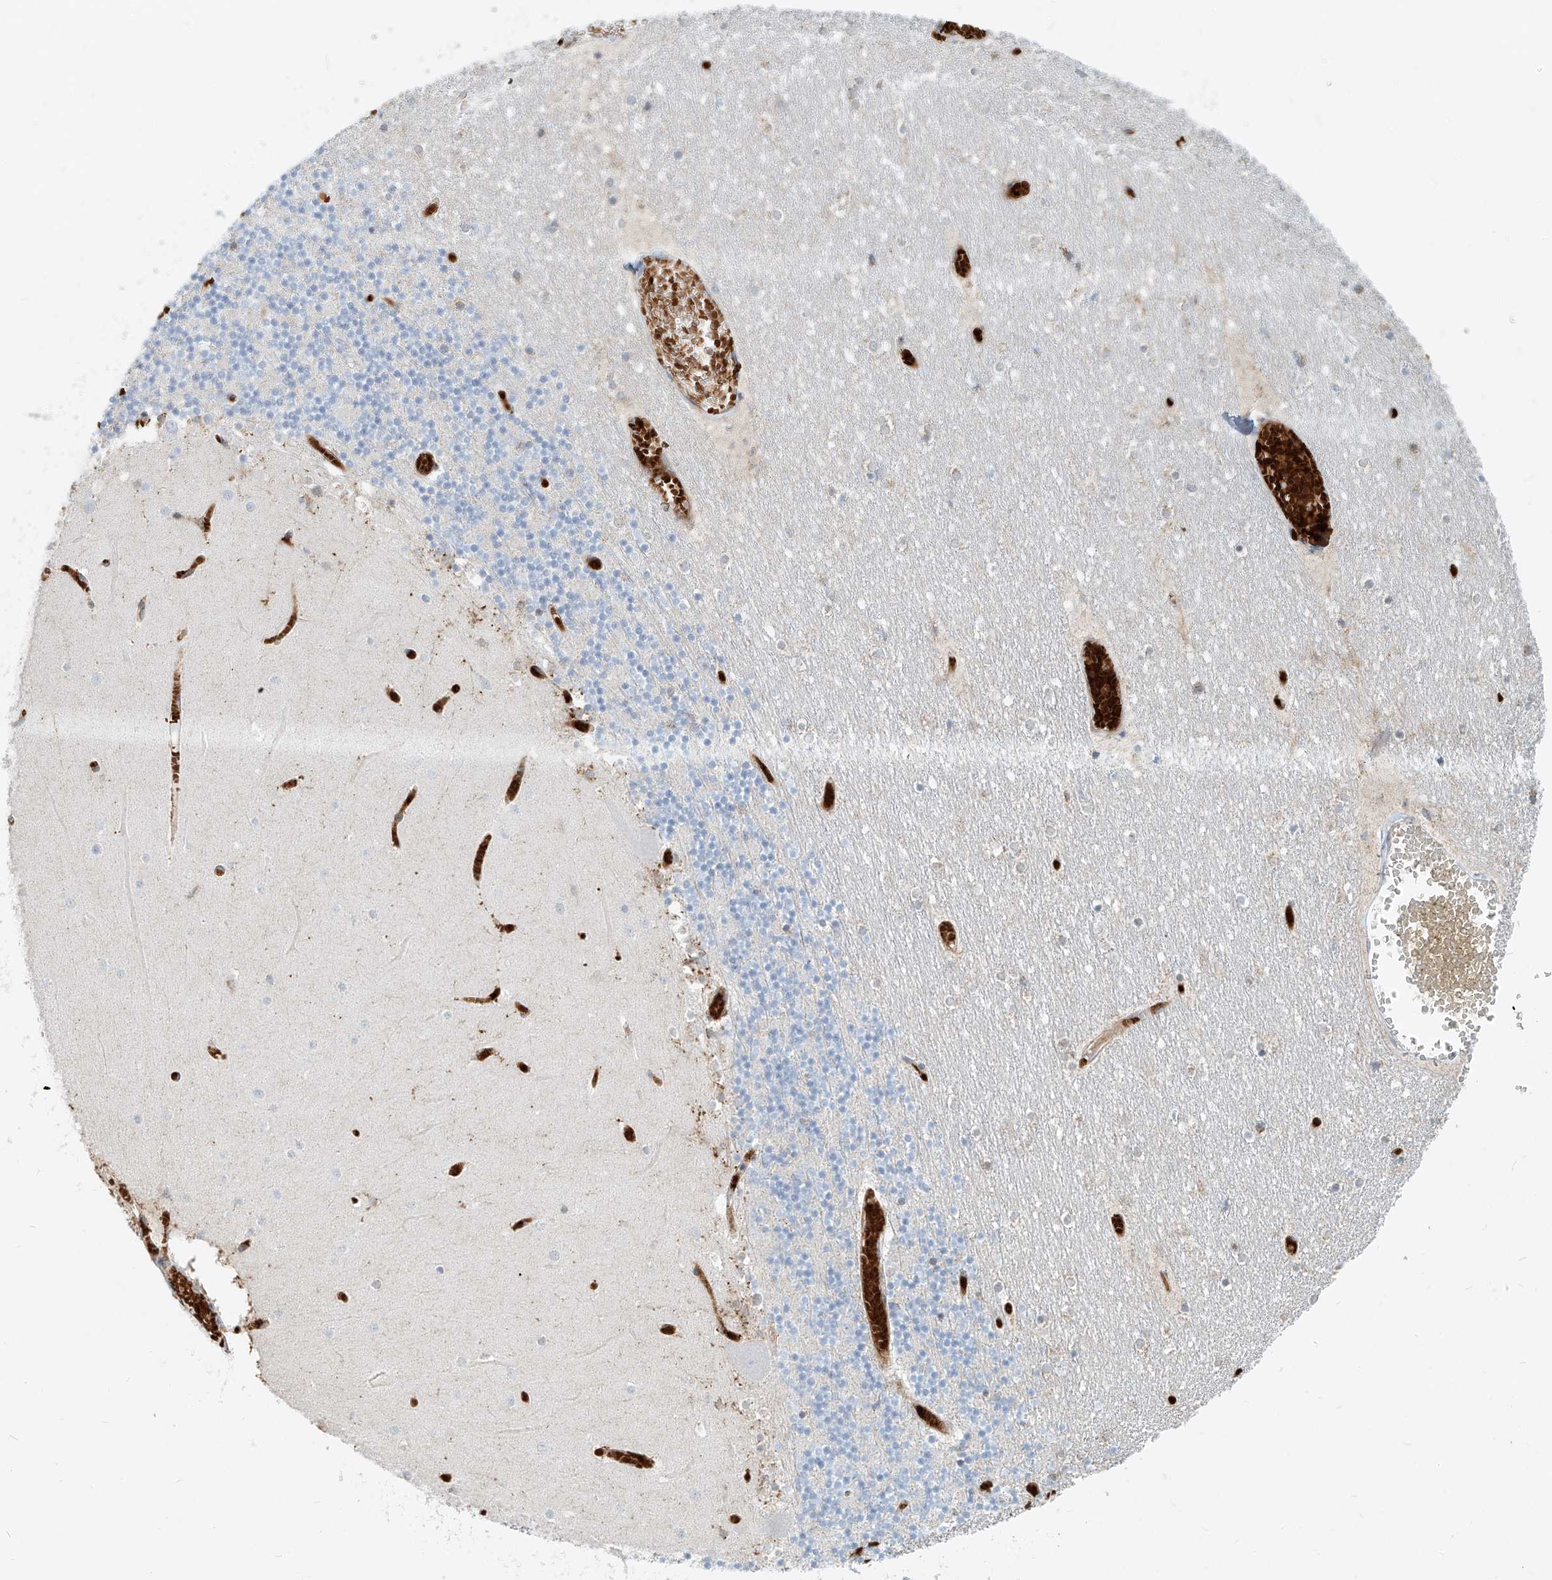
{"staining": {"intensity": "negative", "quantity": "none", "location": "none"}, "tissue": "cerebellum", "cell_type": "Cells in granular layer", "image_type": "normal", "snomed": [{"axis": "morphology", "description": "Normal tissue, NOS"}, {"axis": "topography", "description": "Cerebellum"}], "caption": "Cells in granular layer show no significant expression in normal cerebellum. (Stains: DAB (3,3'-diaminobenzidine) immunohistochemistry (IHC) with hematoxylin counter stain, Microscopy: brightfield microscopy at high magnification).", "gene": "PTPRA", "patient": {"sex": "female", "age": 28}}